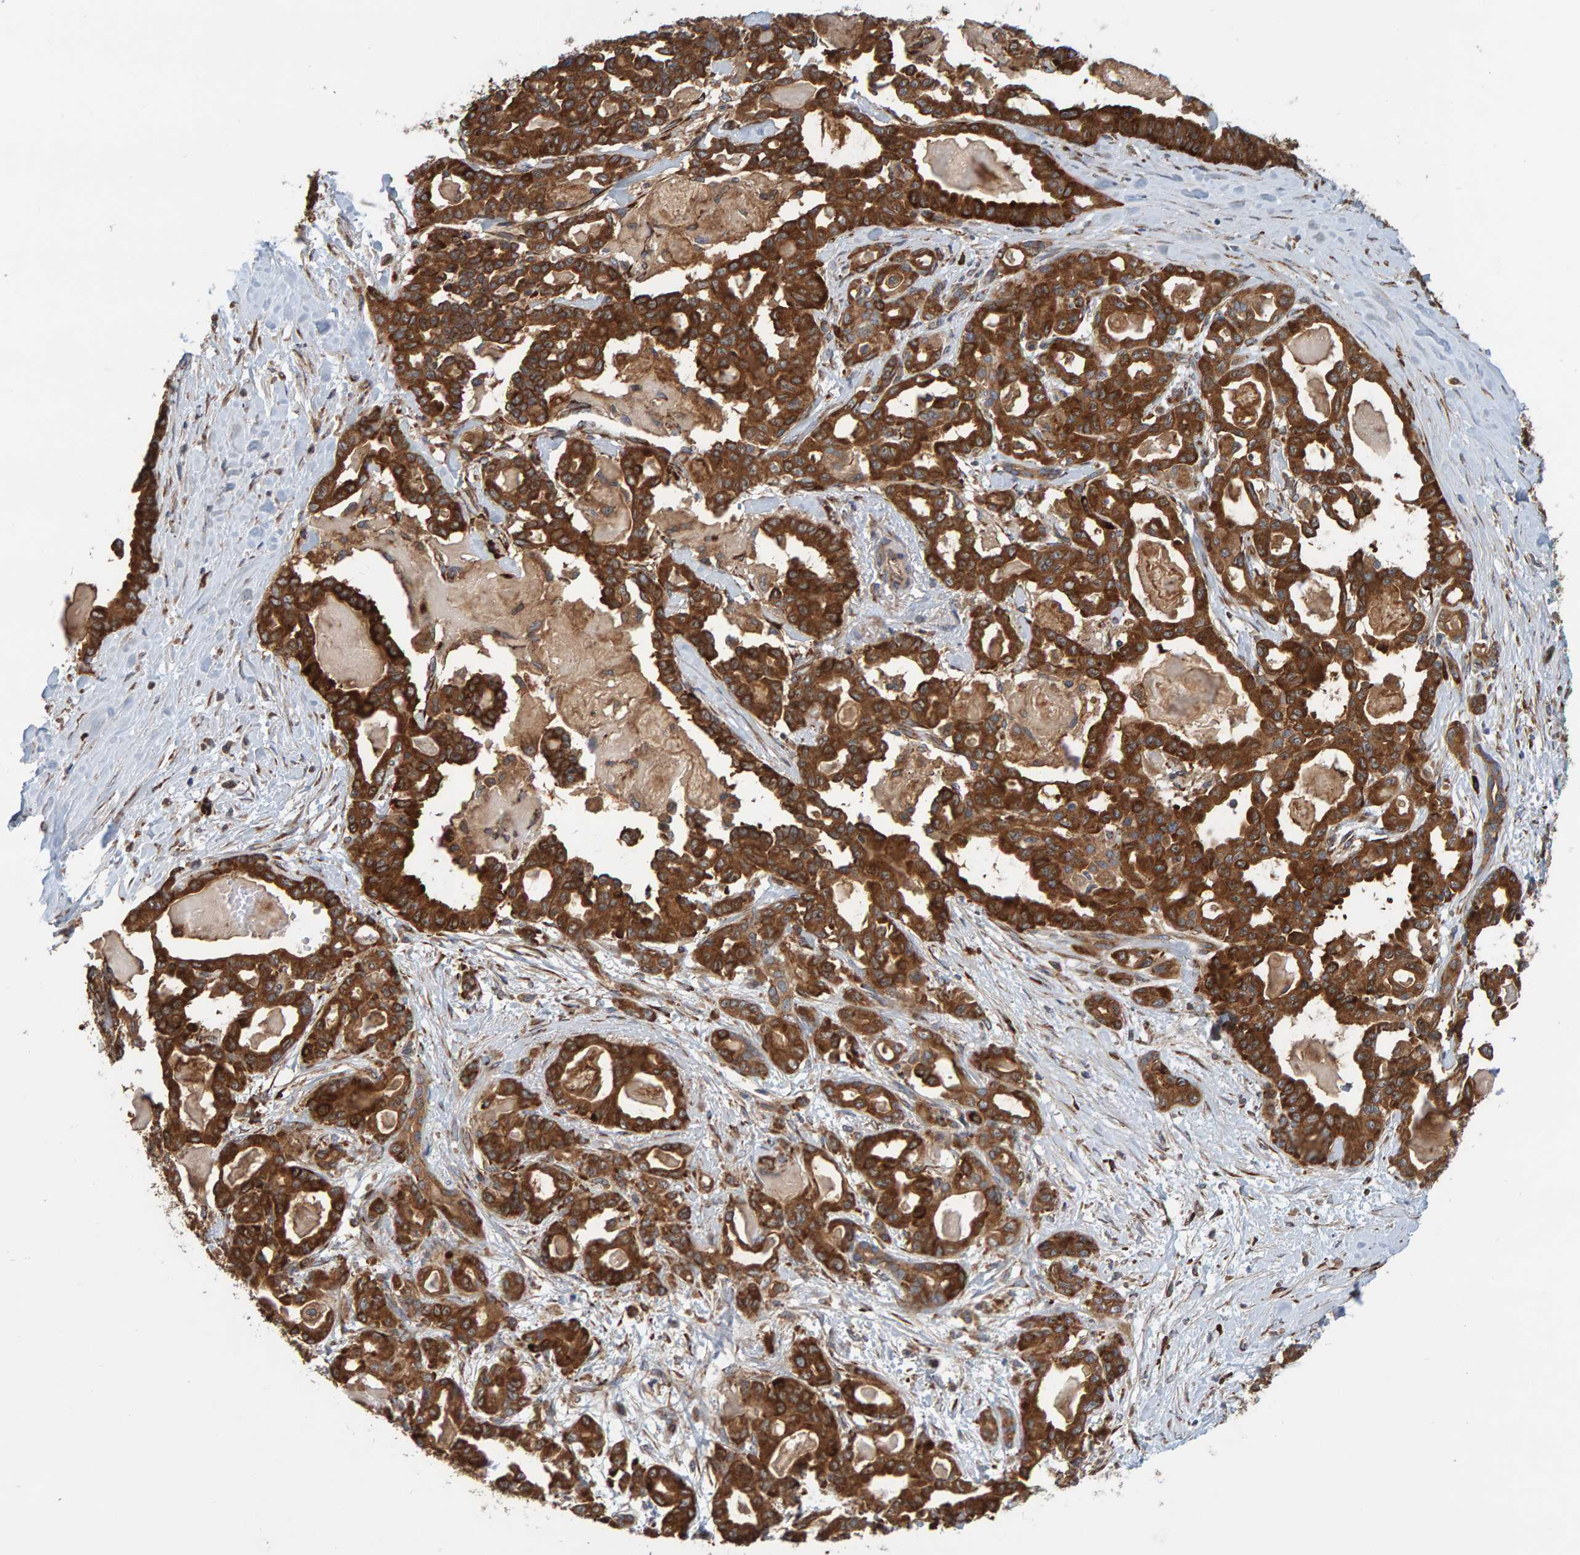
{"staining": {"intensity": "strong", "quantity": ">75%", "location": "cytoplasmic/membranous"}, "tissue": "pancreatic cancer", "cell_type": "Tumor cells", "image_type": "cancer", "snomed": [{"axis": "morphology", "description": "Adenocarcinoma, NOS"}, {"axis": "topography", "description": "Pancreas"}], "caption": "A histopathology image of human pancreatic adenocarcinoma stained for a protein displays strong cytoplasmic/membranous brown staining in tumor cells. Using DAB (3,3'-diaminobenzidine) (brown) and hematoxylin (blue) stains, captured at high magnification using brightfield microscopy.", "gene": "BAIAP2", "patient": {"sex": "male", "age": 63}}